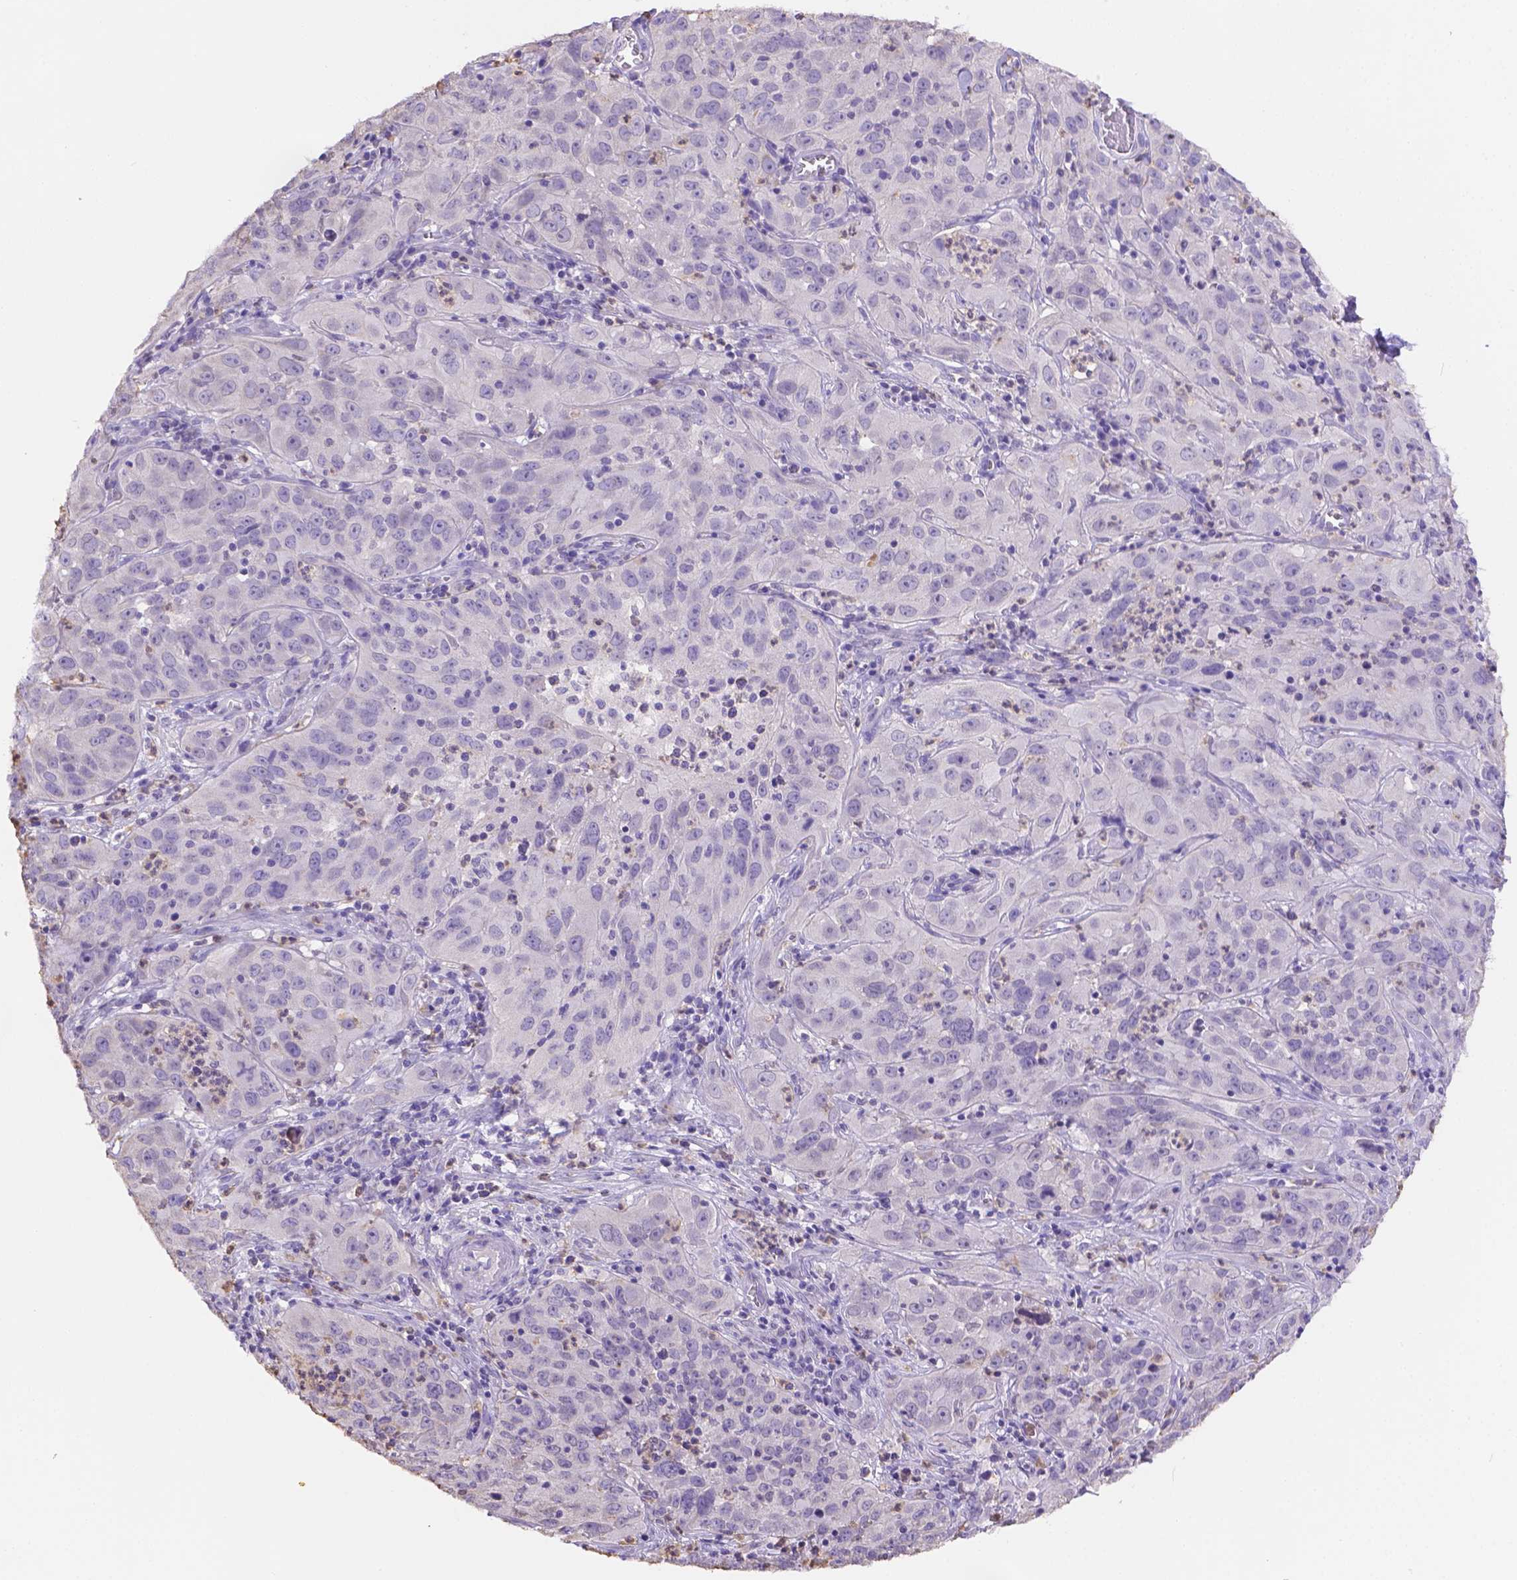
{"staining": {"intensity": "negative", "quantity": "none", "location": "none"}, "tissue": "cervical cancer", "cell_type": "Tumor cells", "image_type": "cancer", "snomed": [{"axis": "morphology", "description": "Squamous cell carcinoma, NOS"}, {"axis": "topography", "description": "Cervix"}], "caption": "This is an immunohistochemistry (IHC) histopathology image of human cervical cancer (squamous cell carcinoma). There is no expression in tumor cells.", "gene": "NXPE2", "patient": {"sex": "female", "age": 32}}